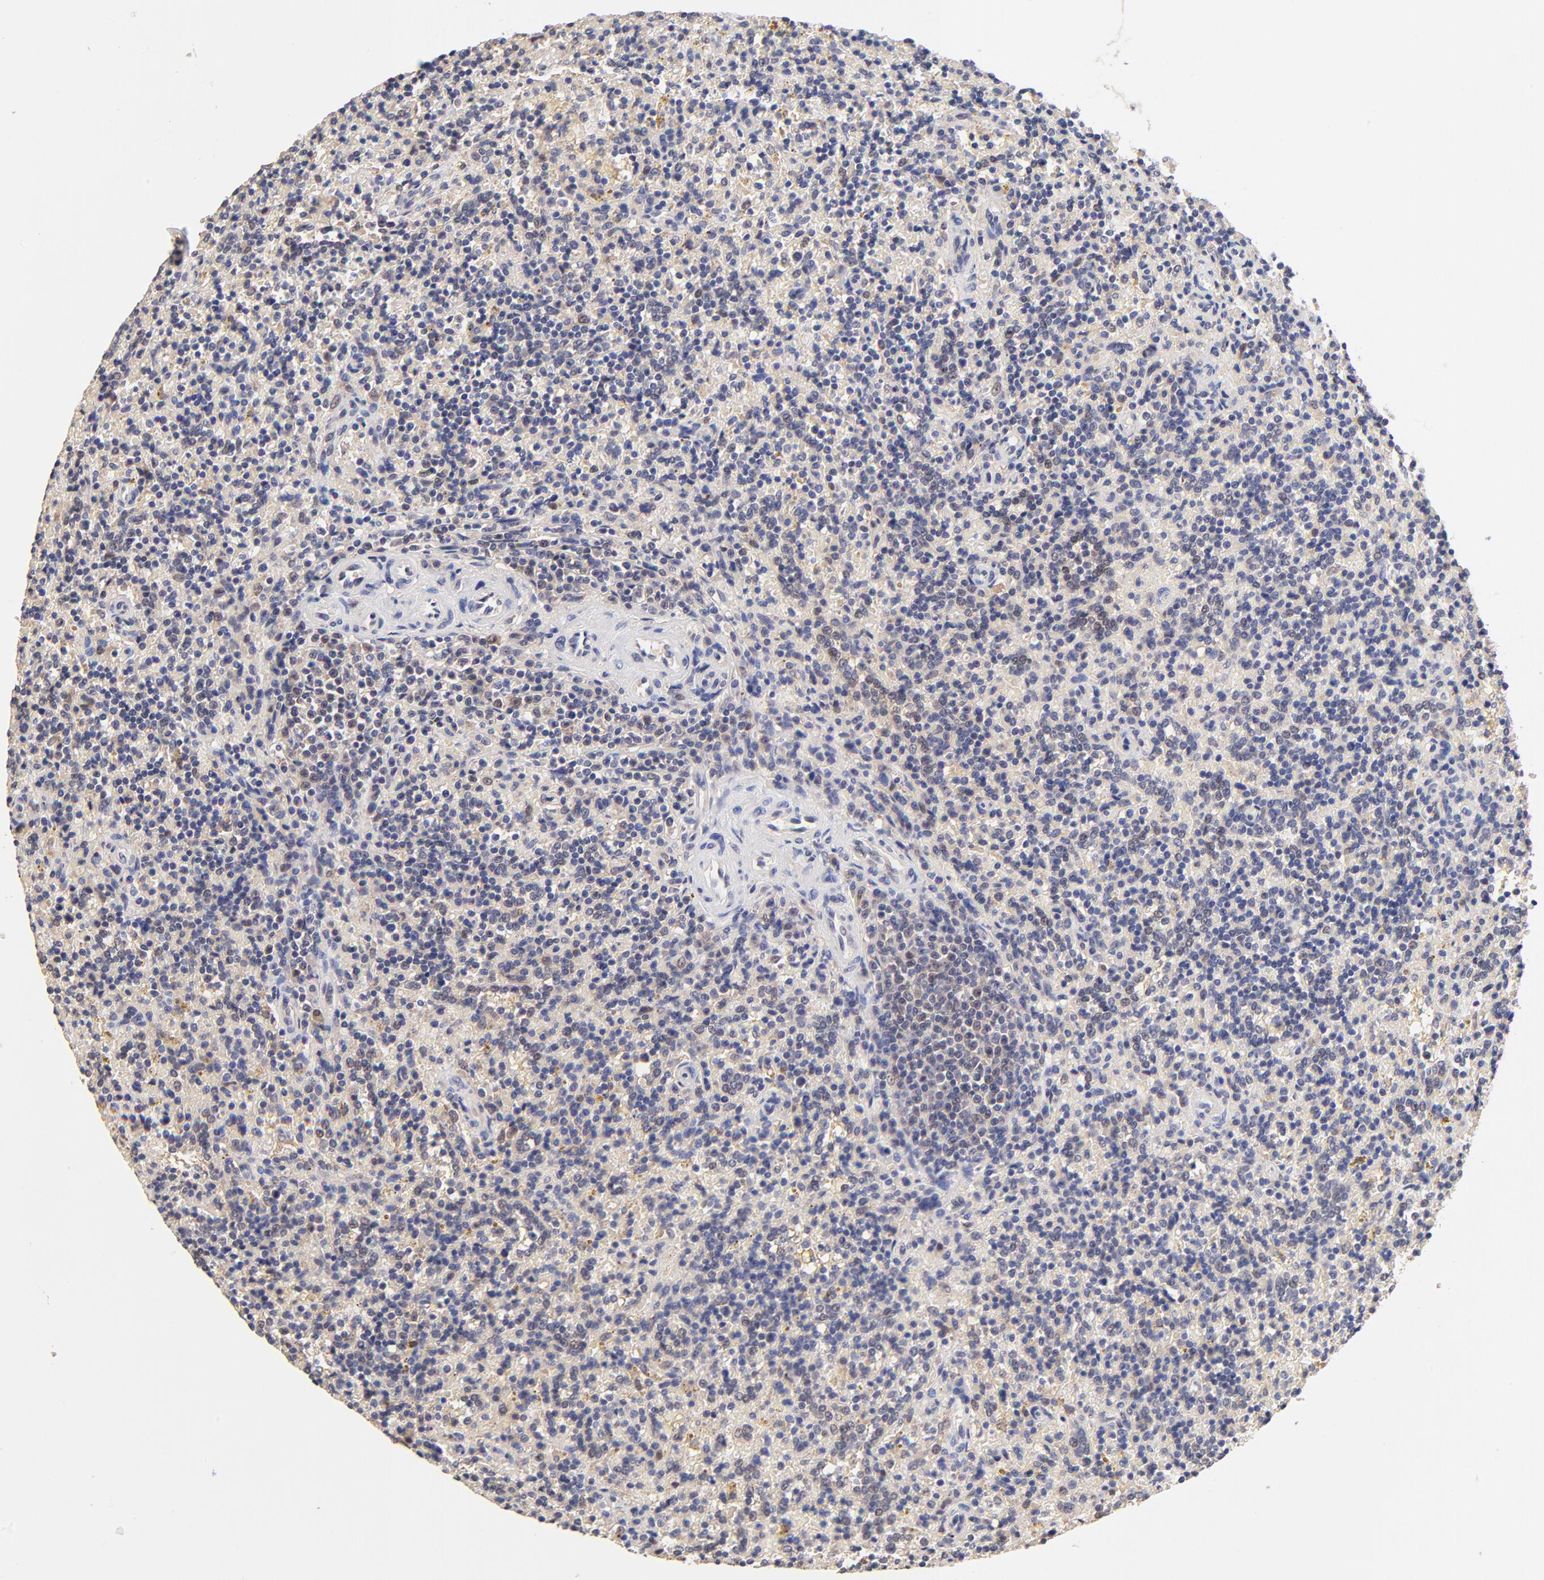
{"staining": {"intensity": "negative", "quantity": "none", "location": "none"}, "tissue": "lymphoma", "cell_type": "Tumor cells", "image_type": "cancer", "snomed": [{"axis": "morphology", "description": "Malignant lymphoma, non-Hodgkin's type, Low grade"}, {"axis": "topography", "description": "Spleen"}], "caption": "A histopathology image of human low-grade malignant lymphoma, non-Hodgkin's type is negative for staining in tumor cells.", "gene": "TXNL1", "patient": {"sex": "male", "age": 67}}